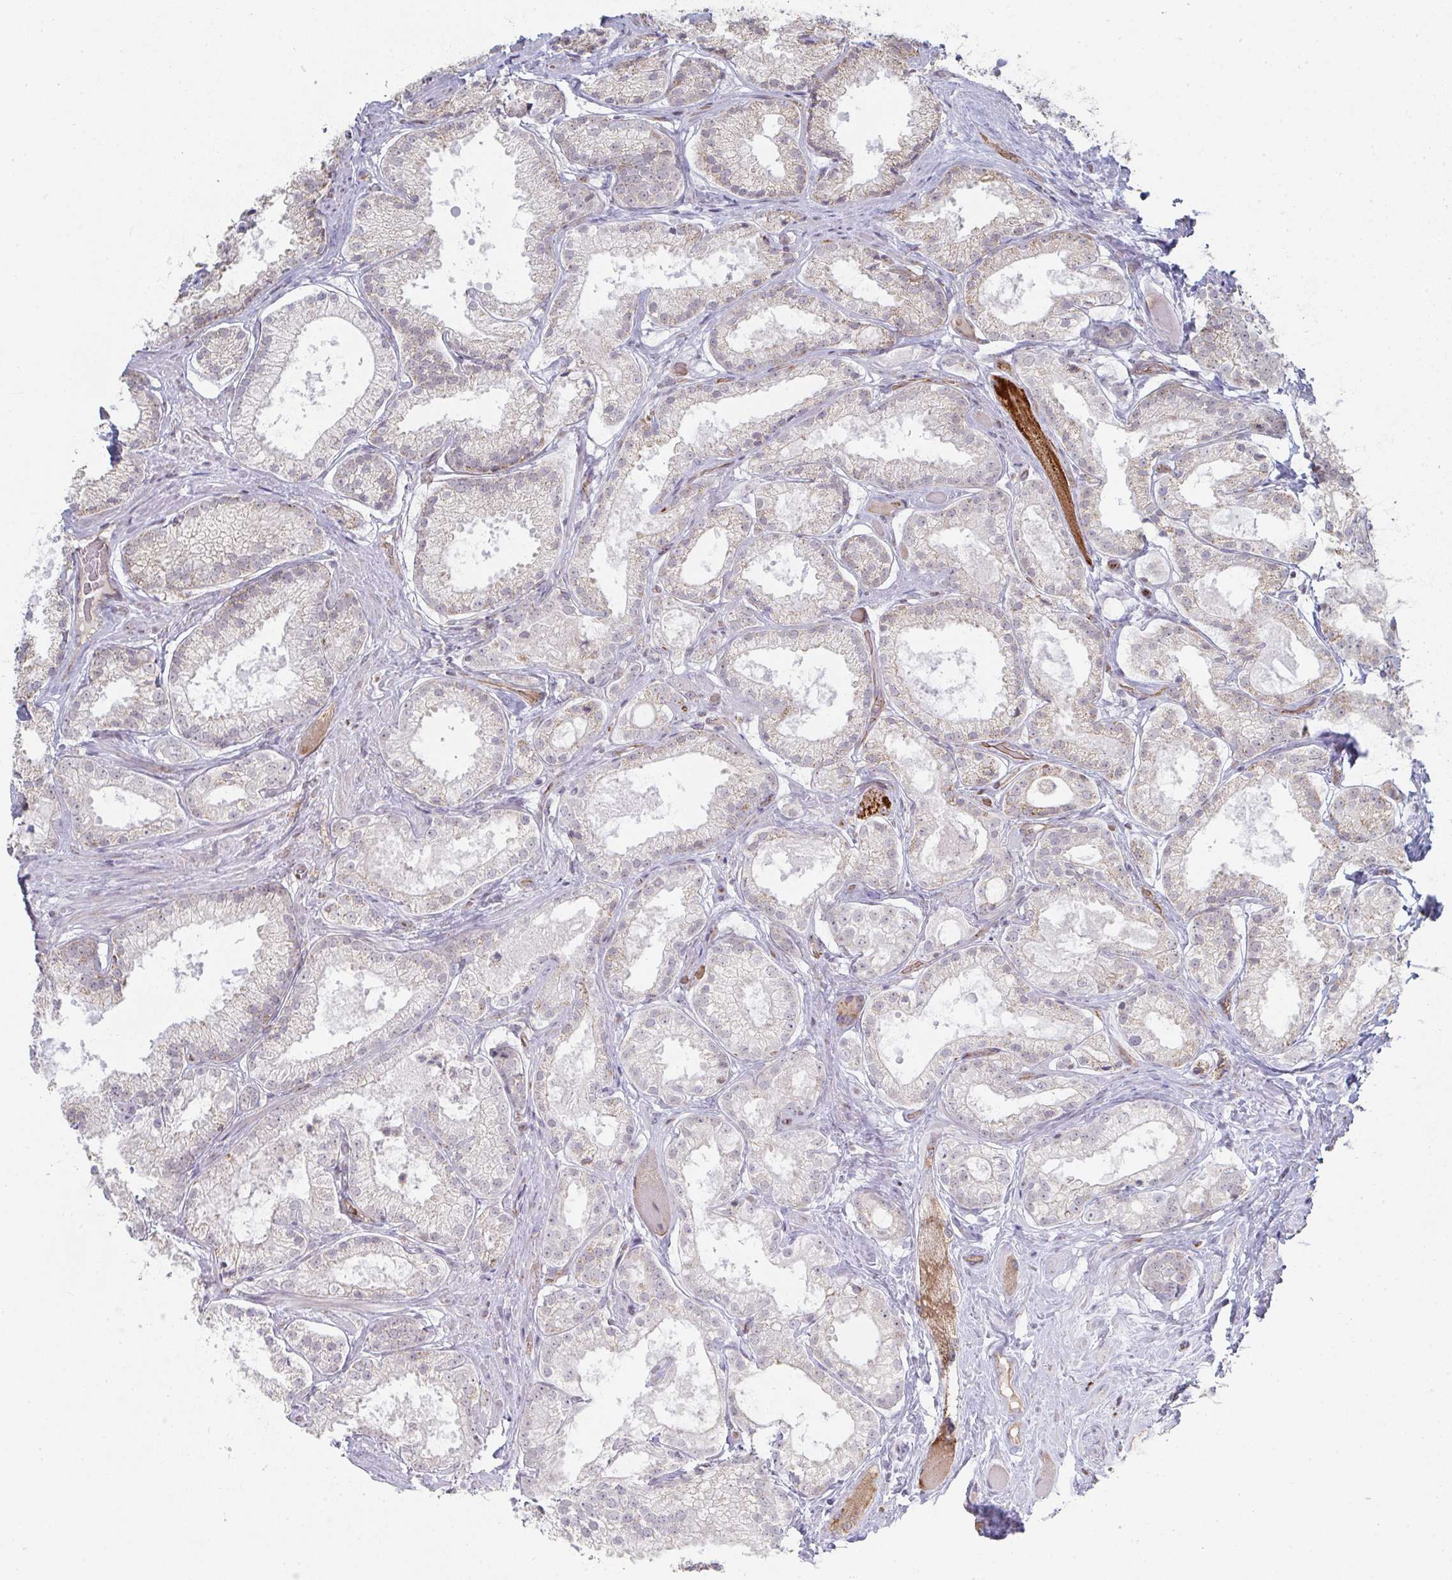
{"staining": {"intensity": "negative", "quantity": "none", "location": "none"}, "tissue": "prostate cancer", "cell_type": "Tumor cells", "image_type": "cancer", "snomed": [{"axis": "morphology", "description": "Adenocarcinoma, High grade"}, {"axis": "topography", "description": "Prostate"}], "caption": "Immunohistochemistry of adenocarcinoma (high-grade) (prostate) exhibits no expression in tumor cells.", "gene": "ZNF526", "patient": {"sex": "male", "age": 68}}